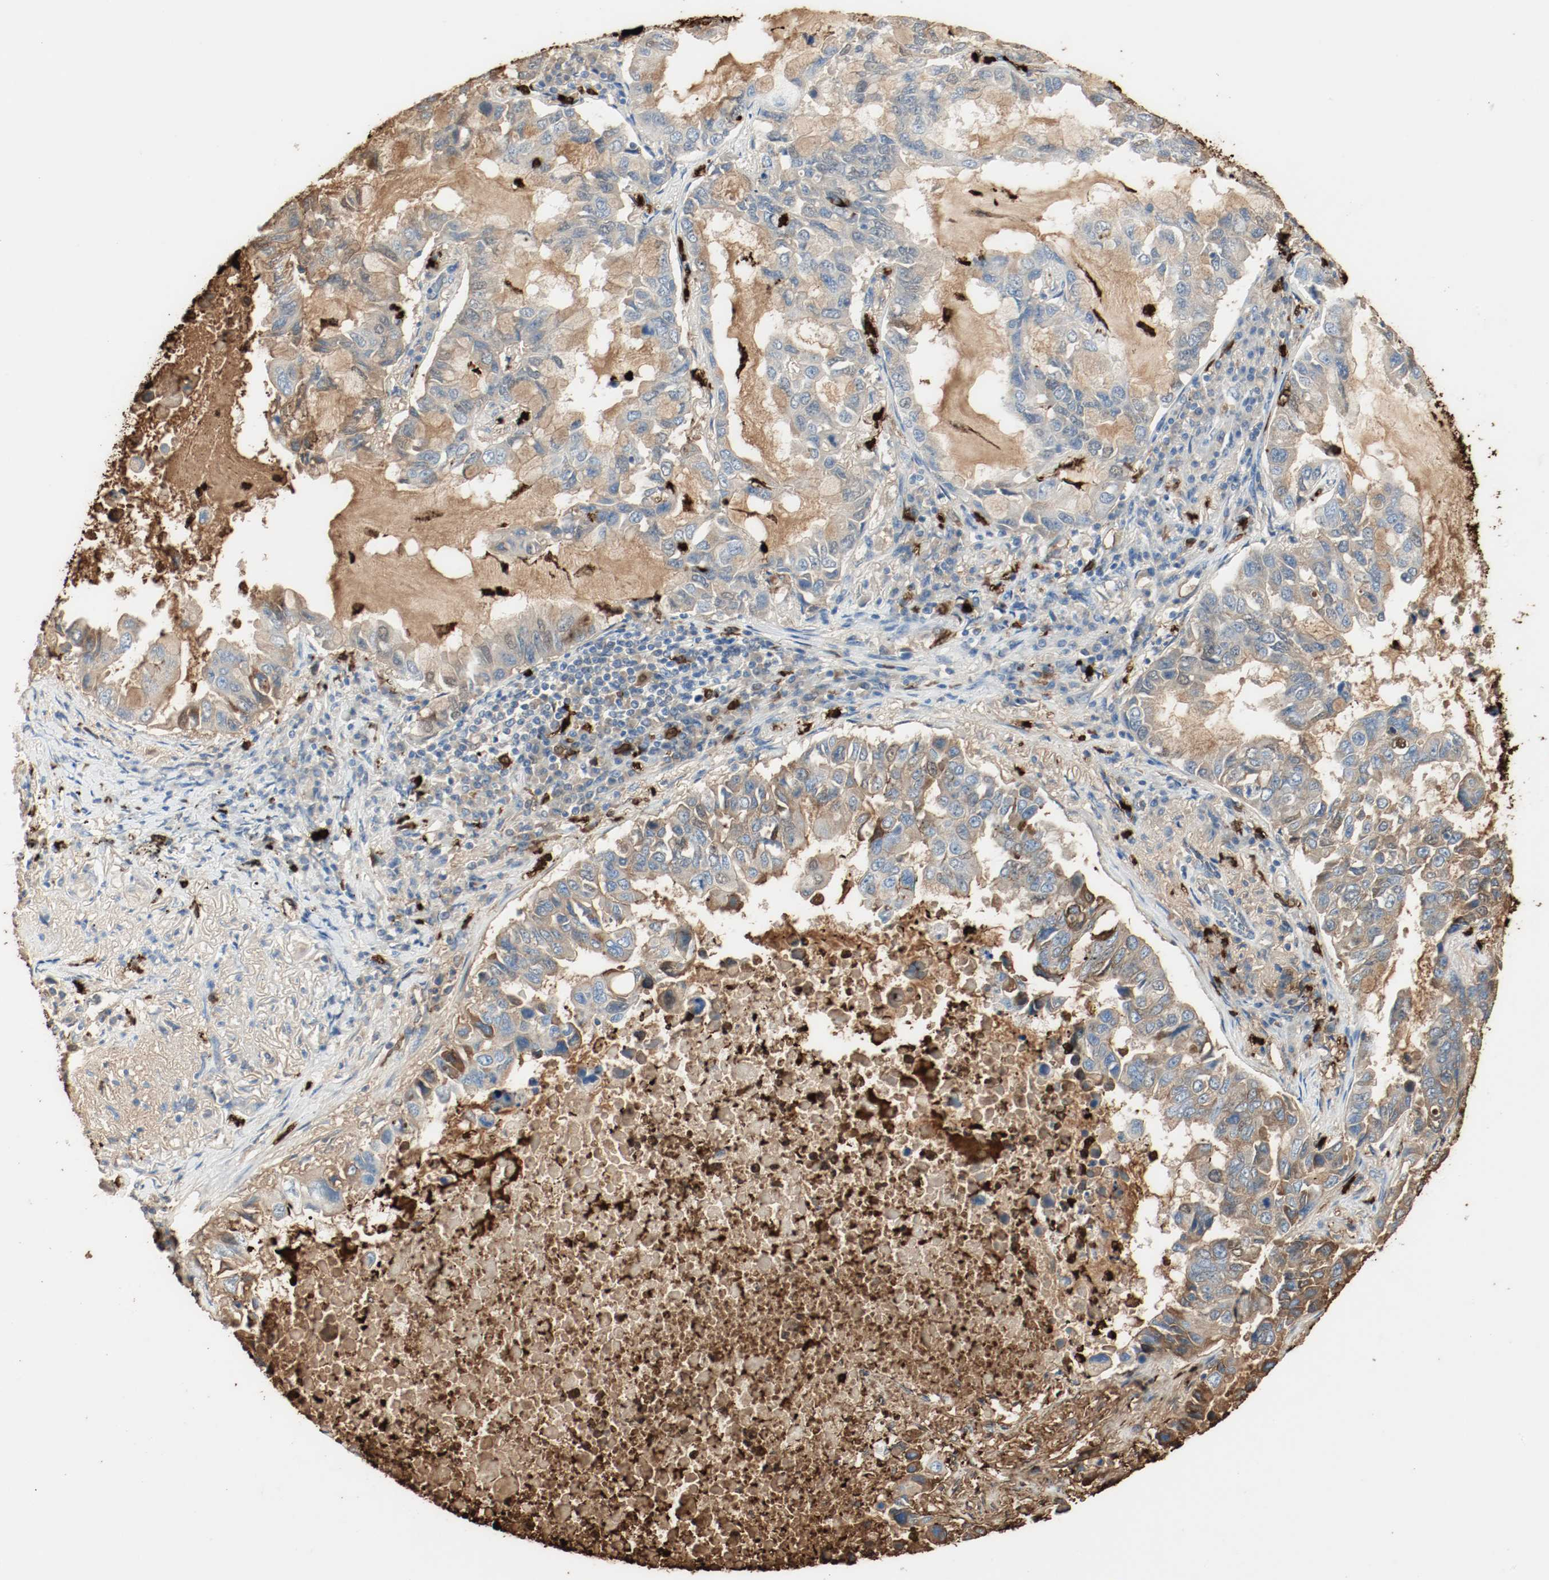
{"staining": {"intensity": "moderate", "quantity": ">75%", "location": "cytoplasmic/membranous"}, "tissue": "lung cancer", "cell_type": "Tumor cells", "image_type": "cancer", "snomed": [{"axis": "morphology", "description": "Adenocarcinoma, NOS"}, {"axis": "topography", "description": "Lung"}], "caption": "Immunohistochemical staining of human lung cancer shows medium levels of moderate cytoplasmic/membranous protein expression in approximately >75% of tumor cells.", "gene": "S100A9", "patient": {"sex": "male", "age": 64}}